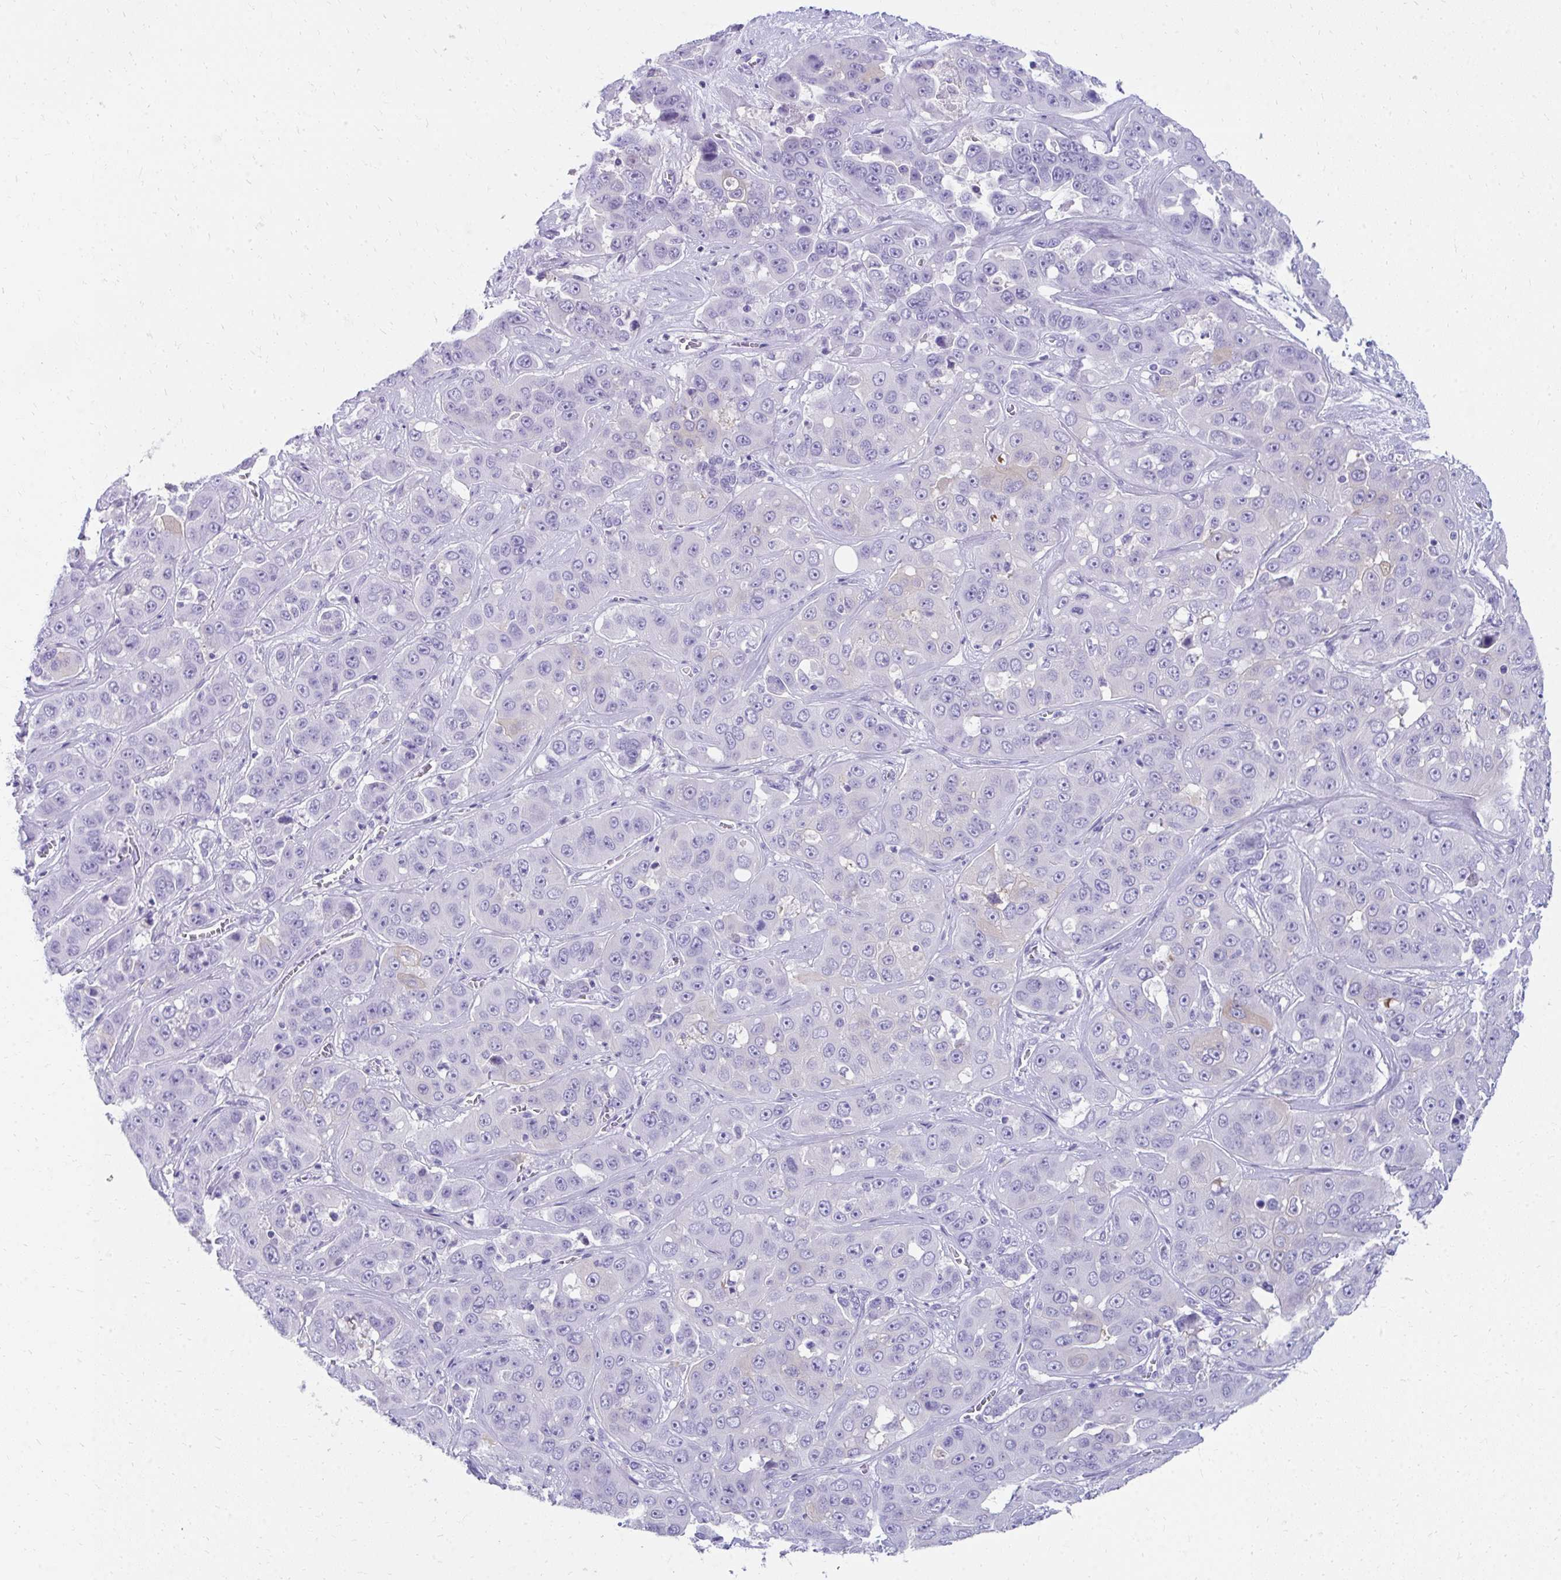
{"staining": {"intensity": "negative", "quantity": "none", "location": "none"}, "tissue": "liver cancer", "cell_type": "Tumor cells", "image_type": "cancer", "snomed": [{"axis": "morphology", "description": "Cholangiocarcinoma"}, {"axis": "topography", "description": "Liver"}], "caption": "A histopathology image of liver cancer stained for a protein shows no brown staining in tumor cells.", "gene": "SEC14L3", "patient": {"sex": "female", "age": 52}}